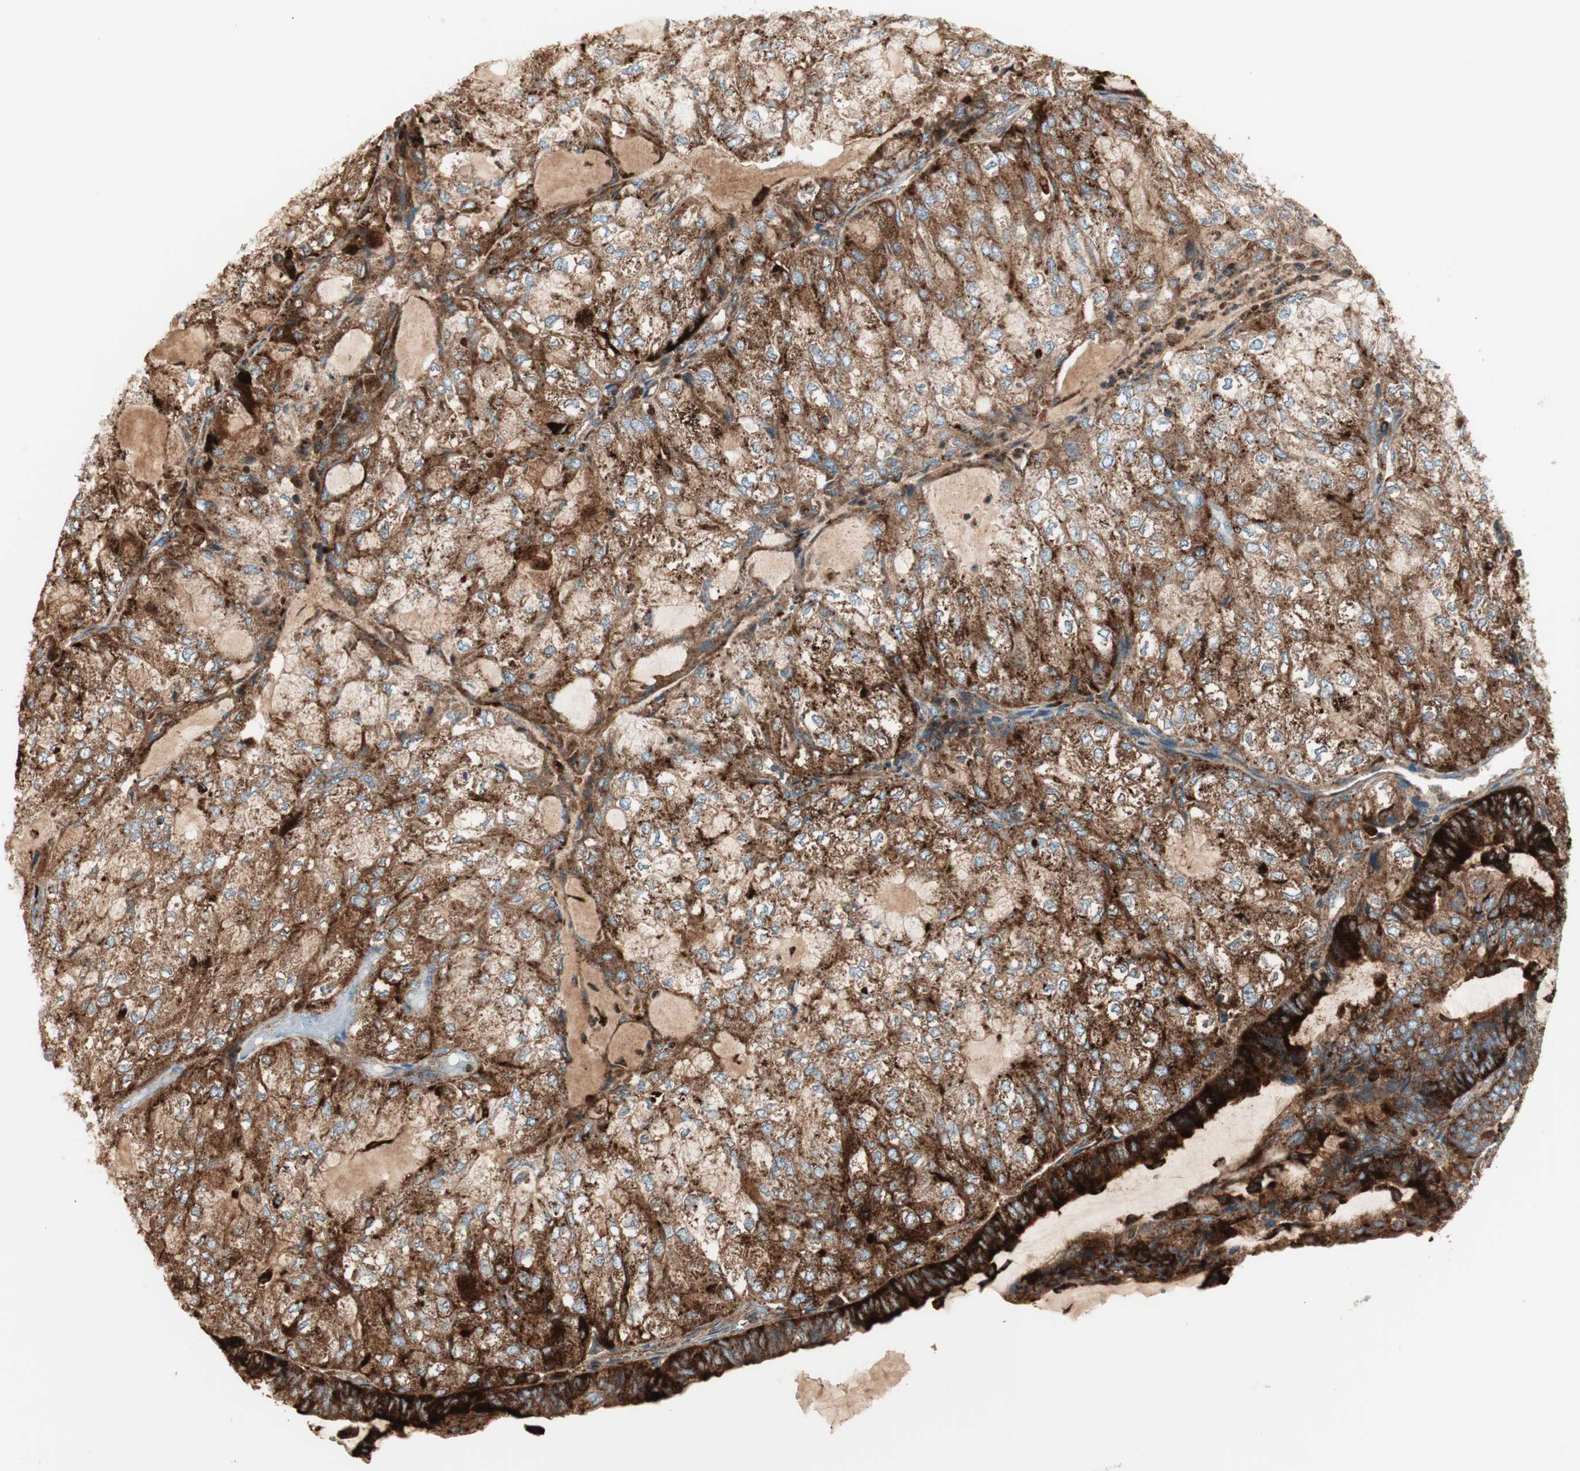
{"staining": {"intensity": "moderate", "quantity": "25%-75%", "location": "cytoplasmic/membranous"}, "tissue": "endometrial cancer", "cell_type": "Tumor cells", "image_type": "cancer", "snomed": [{"axis": "morphology", "description": "Adenocarcinoma, NOS"}, {"axis": "topography", "description": "Endometrium"}], "caption": "This micrograph shows immunohistochemistry (IHC) staining of endometrial adenocarcinoma, with medium moderate cytoplasmic/membranous positivity in approximately 25%-75% of tumor cells.", "gene": "ATP6V1G1", "patient": {"sex": "female", "age": 81}}